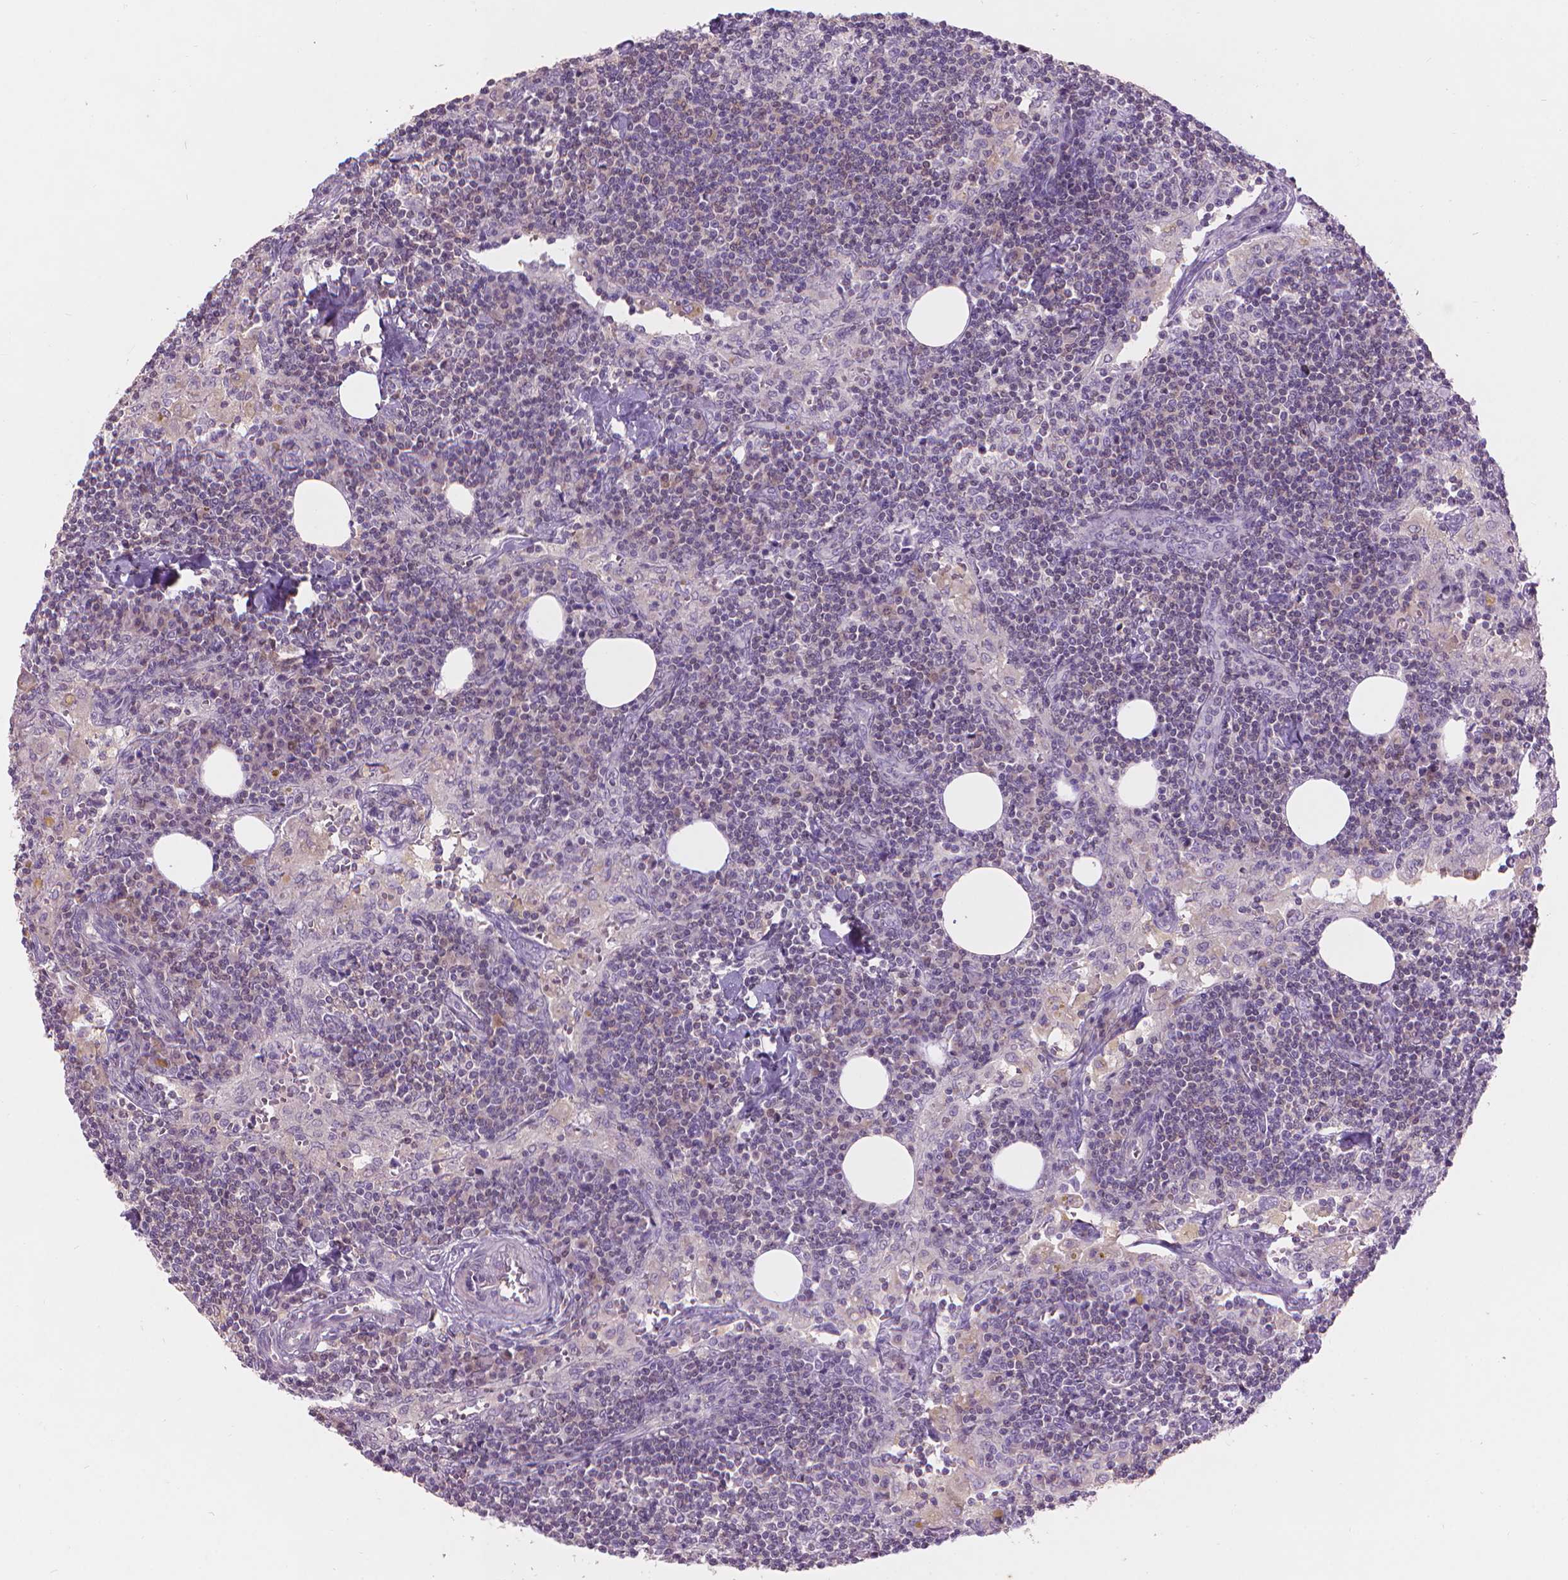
{"staining": {"intensity": "negative", "quantity": "none", "location": "none"}, "tissue": "lymph node", "cell_type": "Germinal center cells", "image_type": "normal", "snomed": [{"axis": "morphology", "description": "Normal tissue, NOS"}, {"axis": "topography", "description": "Lymph node"}], "caption": "DAB (3,3'-diaminobenzidine) immunohistochemical staining of normal lymph node exhibits no significant staining in germinal center cells.", "gene": "ENO2", "patient": {"sex": "male", "age": 55}}